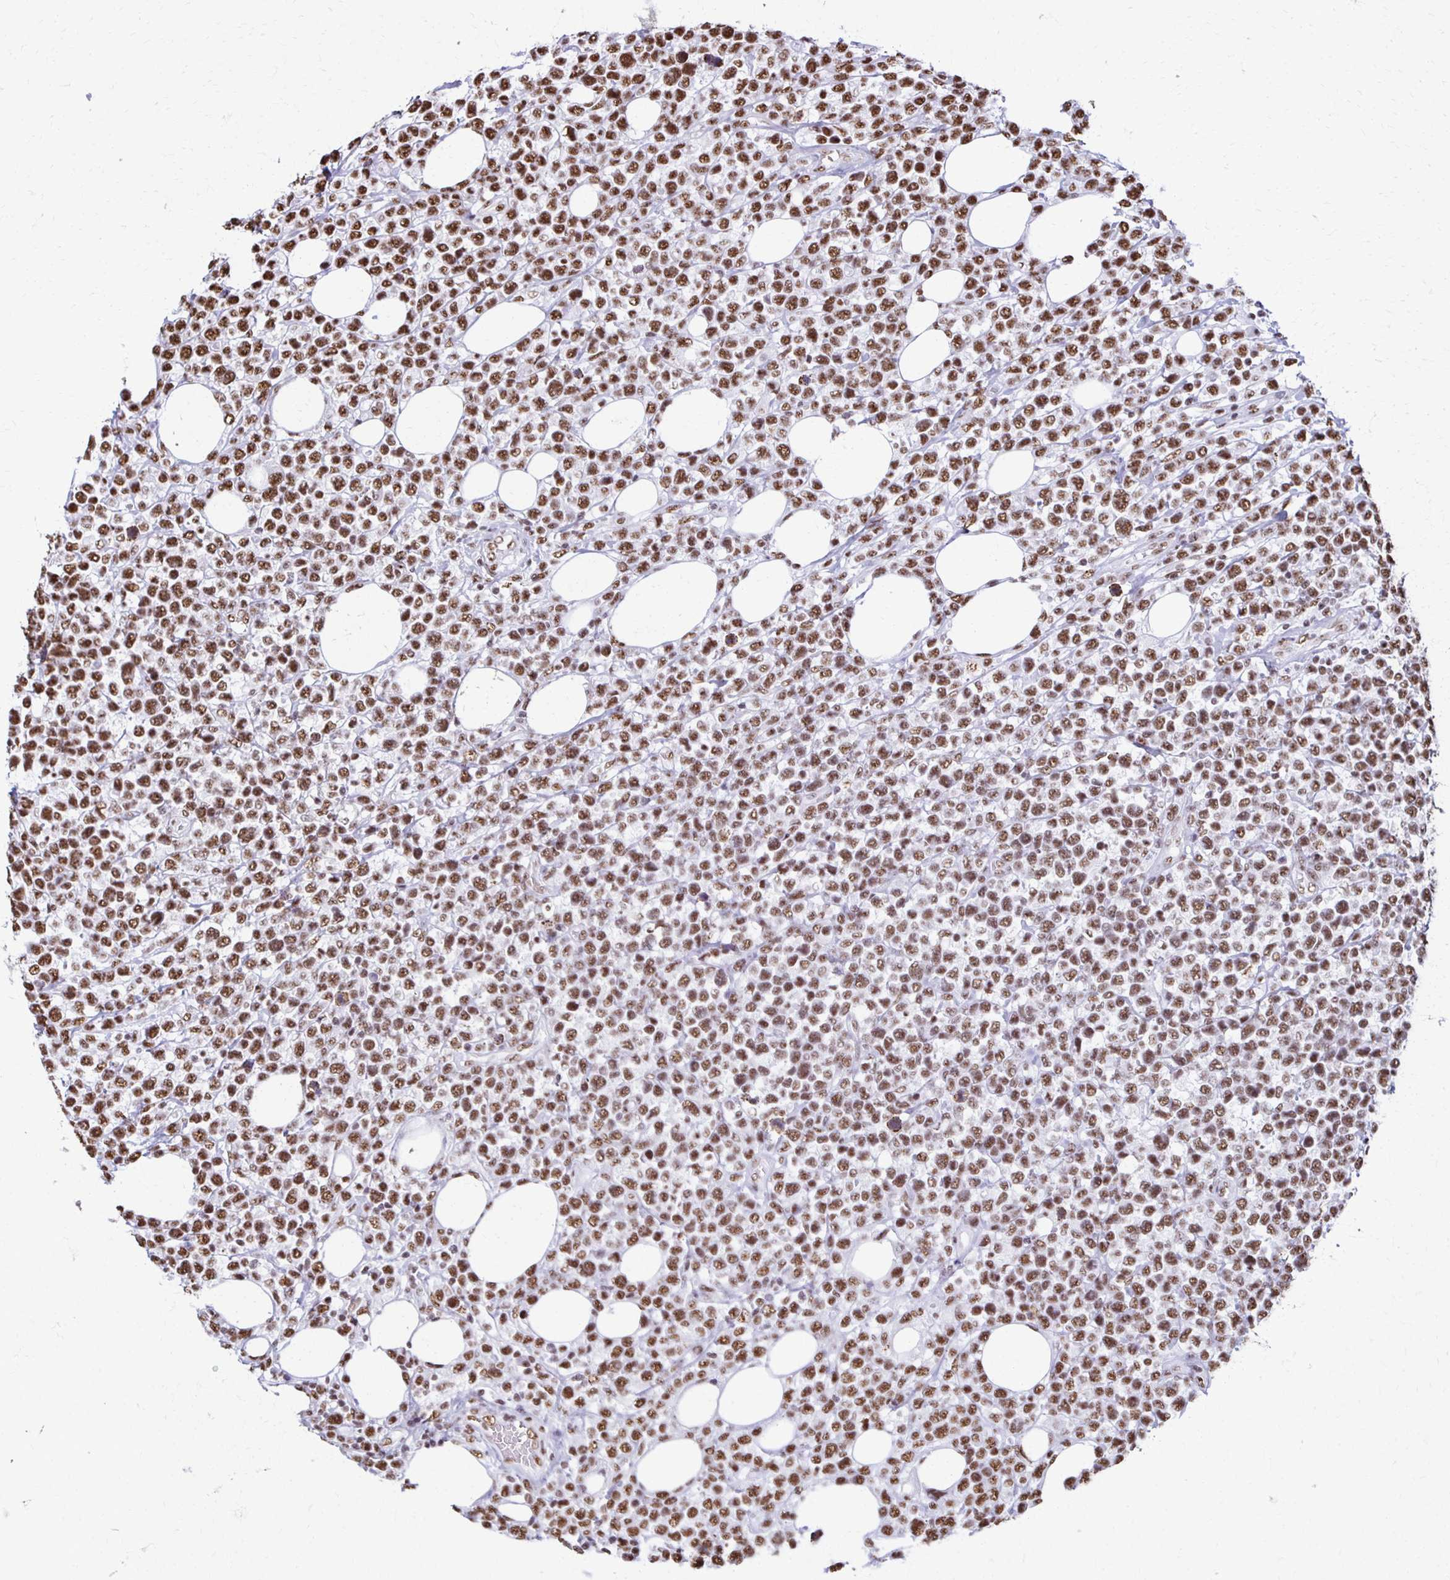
{"staining": {"intensity": "moderate", "quantity": ">75%", "location": "nuclear"}, "tissue": "lymphoma", "cell_type": "Tumor cells", "image_type": "cancer", "snomed": [{"axis": "morphology", "description": "Malignant lymphoma, non-Hodgkin's type, Low grade"}, {"axis": "topography", "description": "Lymph node"}], "caption": "A high-resolution photomicrograph shows IHC staining of low-grade malignant lymphoma, non-Hodgkin's type, which displays moderate nuclear positivity in approximately >75% of tumor cells.", "gene": "NONO", "patient": {"sex": "male", "age": 60}}